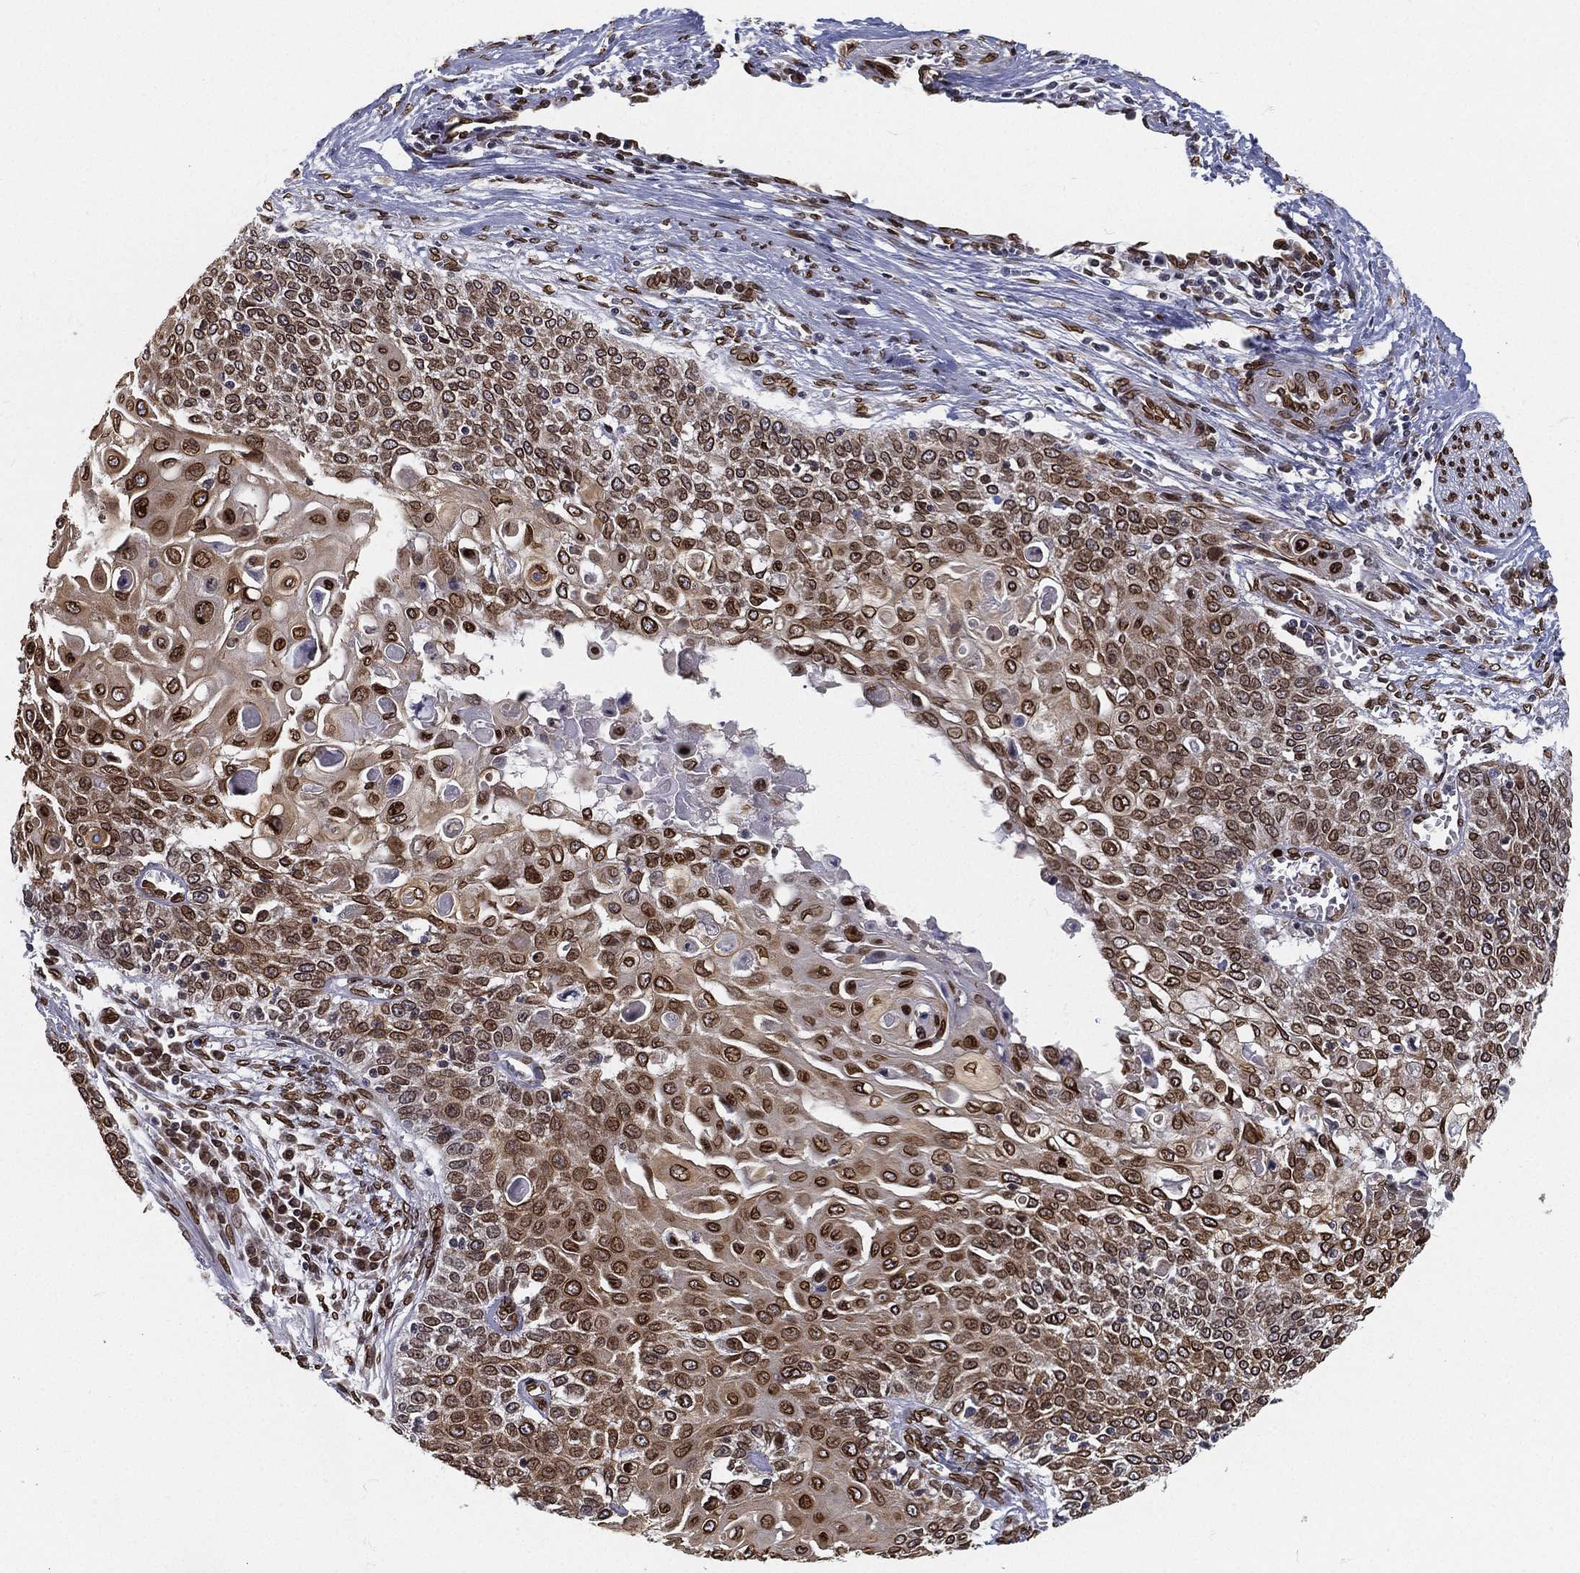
{"staining": {"intensity": "strong", "quantity": ">75%", "location": "cytoplasmic/membranous,nuclear"}, "tissue": "cervical cancer", "cell_type": "Tumor cells", "image_type": "cancer", "snomed": [{"axis": "morphology", "description": "Squamous cell carcinoma, NOS"}, {"axis": "topography", "description": "Cervix"}], "caption": "The immunohistochemical stain labels strong cytoplasmic/membranous and nuclear expression in tumor cells of cervical cancer (squamous cell carcinoma) tissue.", "gene": "PALB2", "patient": {"sex": "female", "age": 39}}